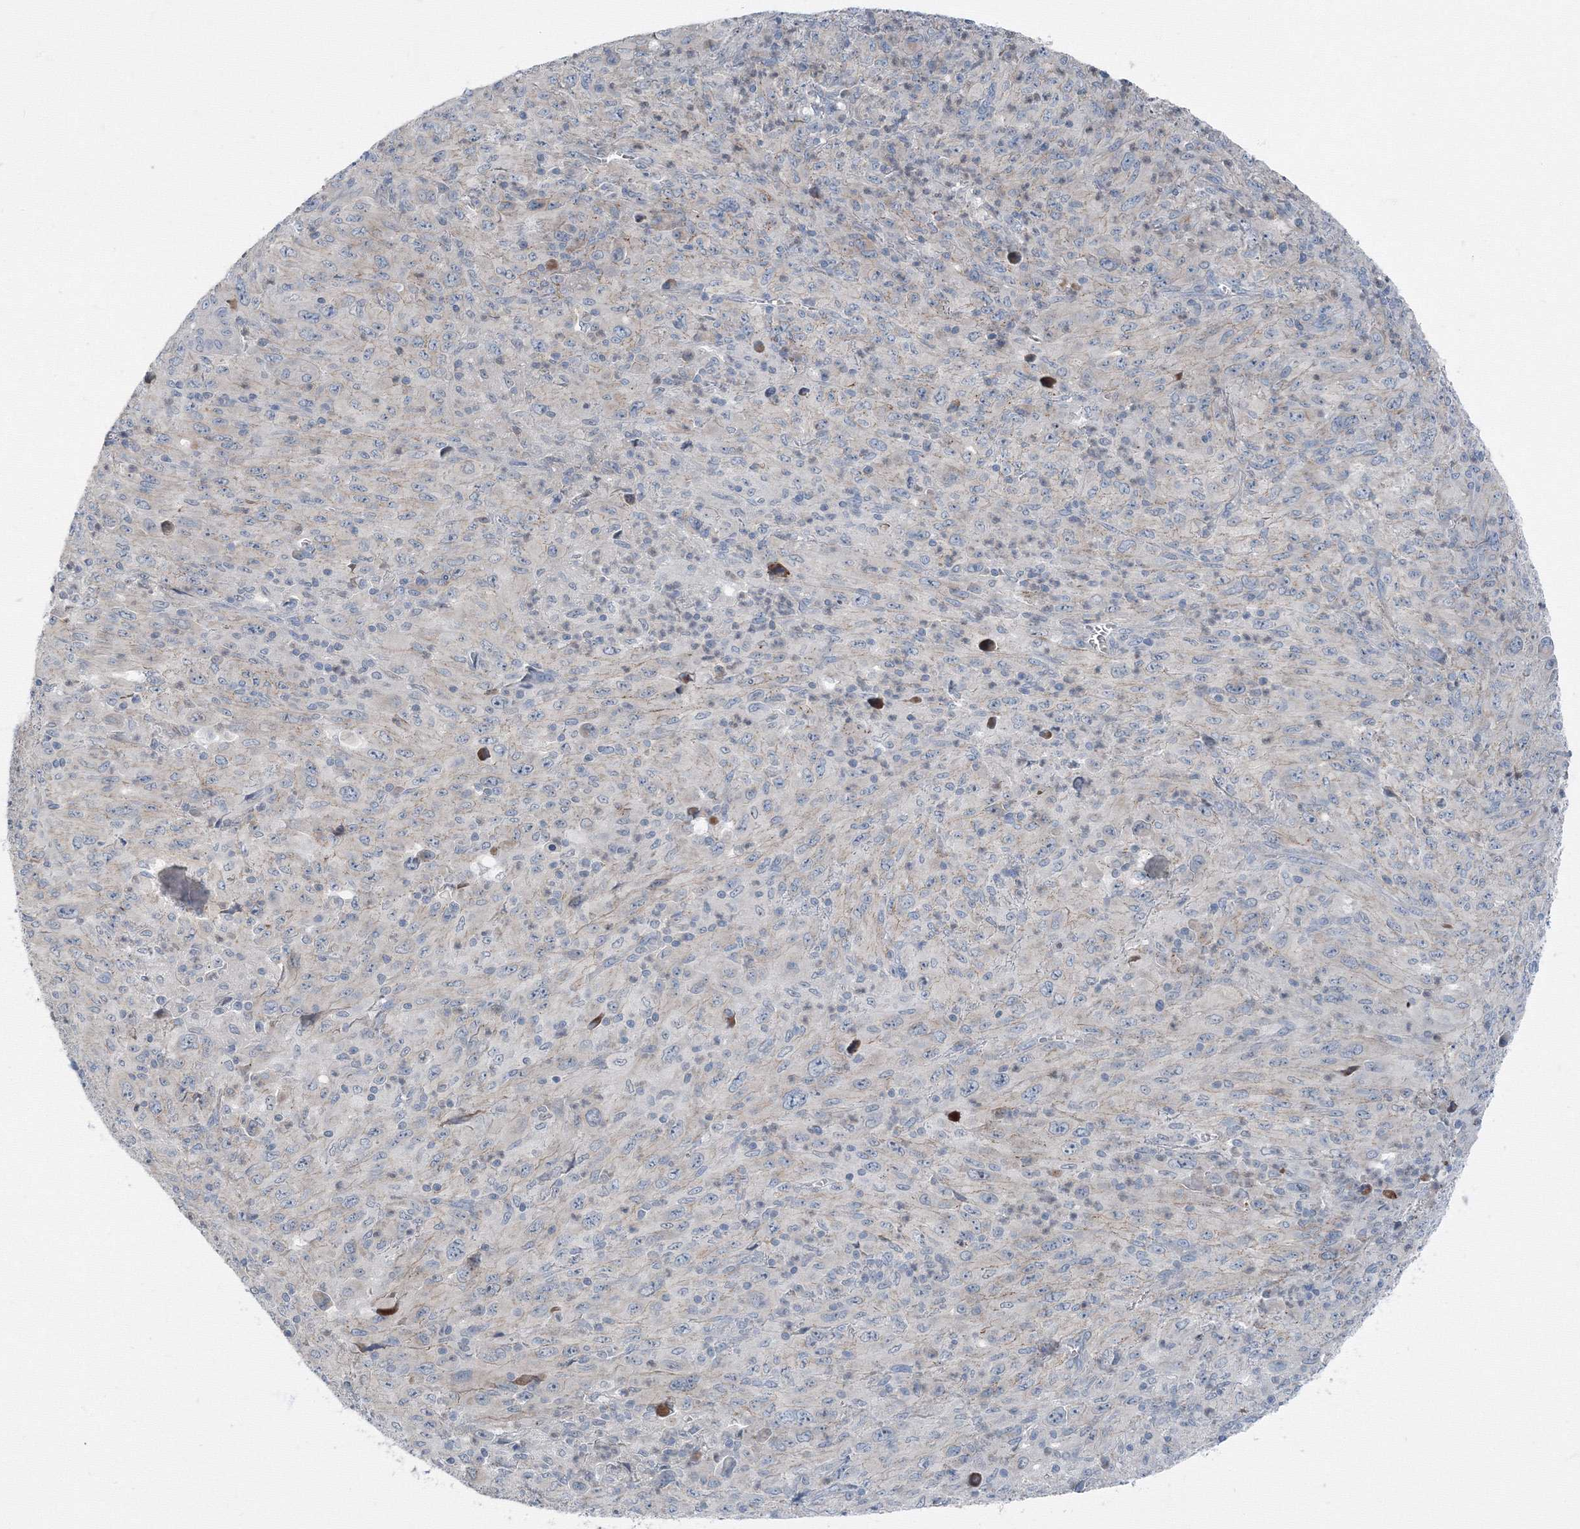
{"staining": {"intensity": "negative", "quantity": "none", "location": "none"}, "tissue": "melanoma", "cell_type": "Tumor cells", "image_type": "cancer", "snomed": [{"axis": "morphology", "description": "Malignant melanoma, Metastatic site"}, {"axis": "topography", "description": "Skin"}], "caption": "IHC of malignant melanoma (metastatic site) demonstrates no positivity in tumor cells.", "gene": "AASDH", "patient": {"sex": "female", "age": 56}}